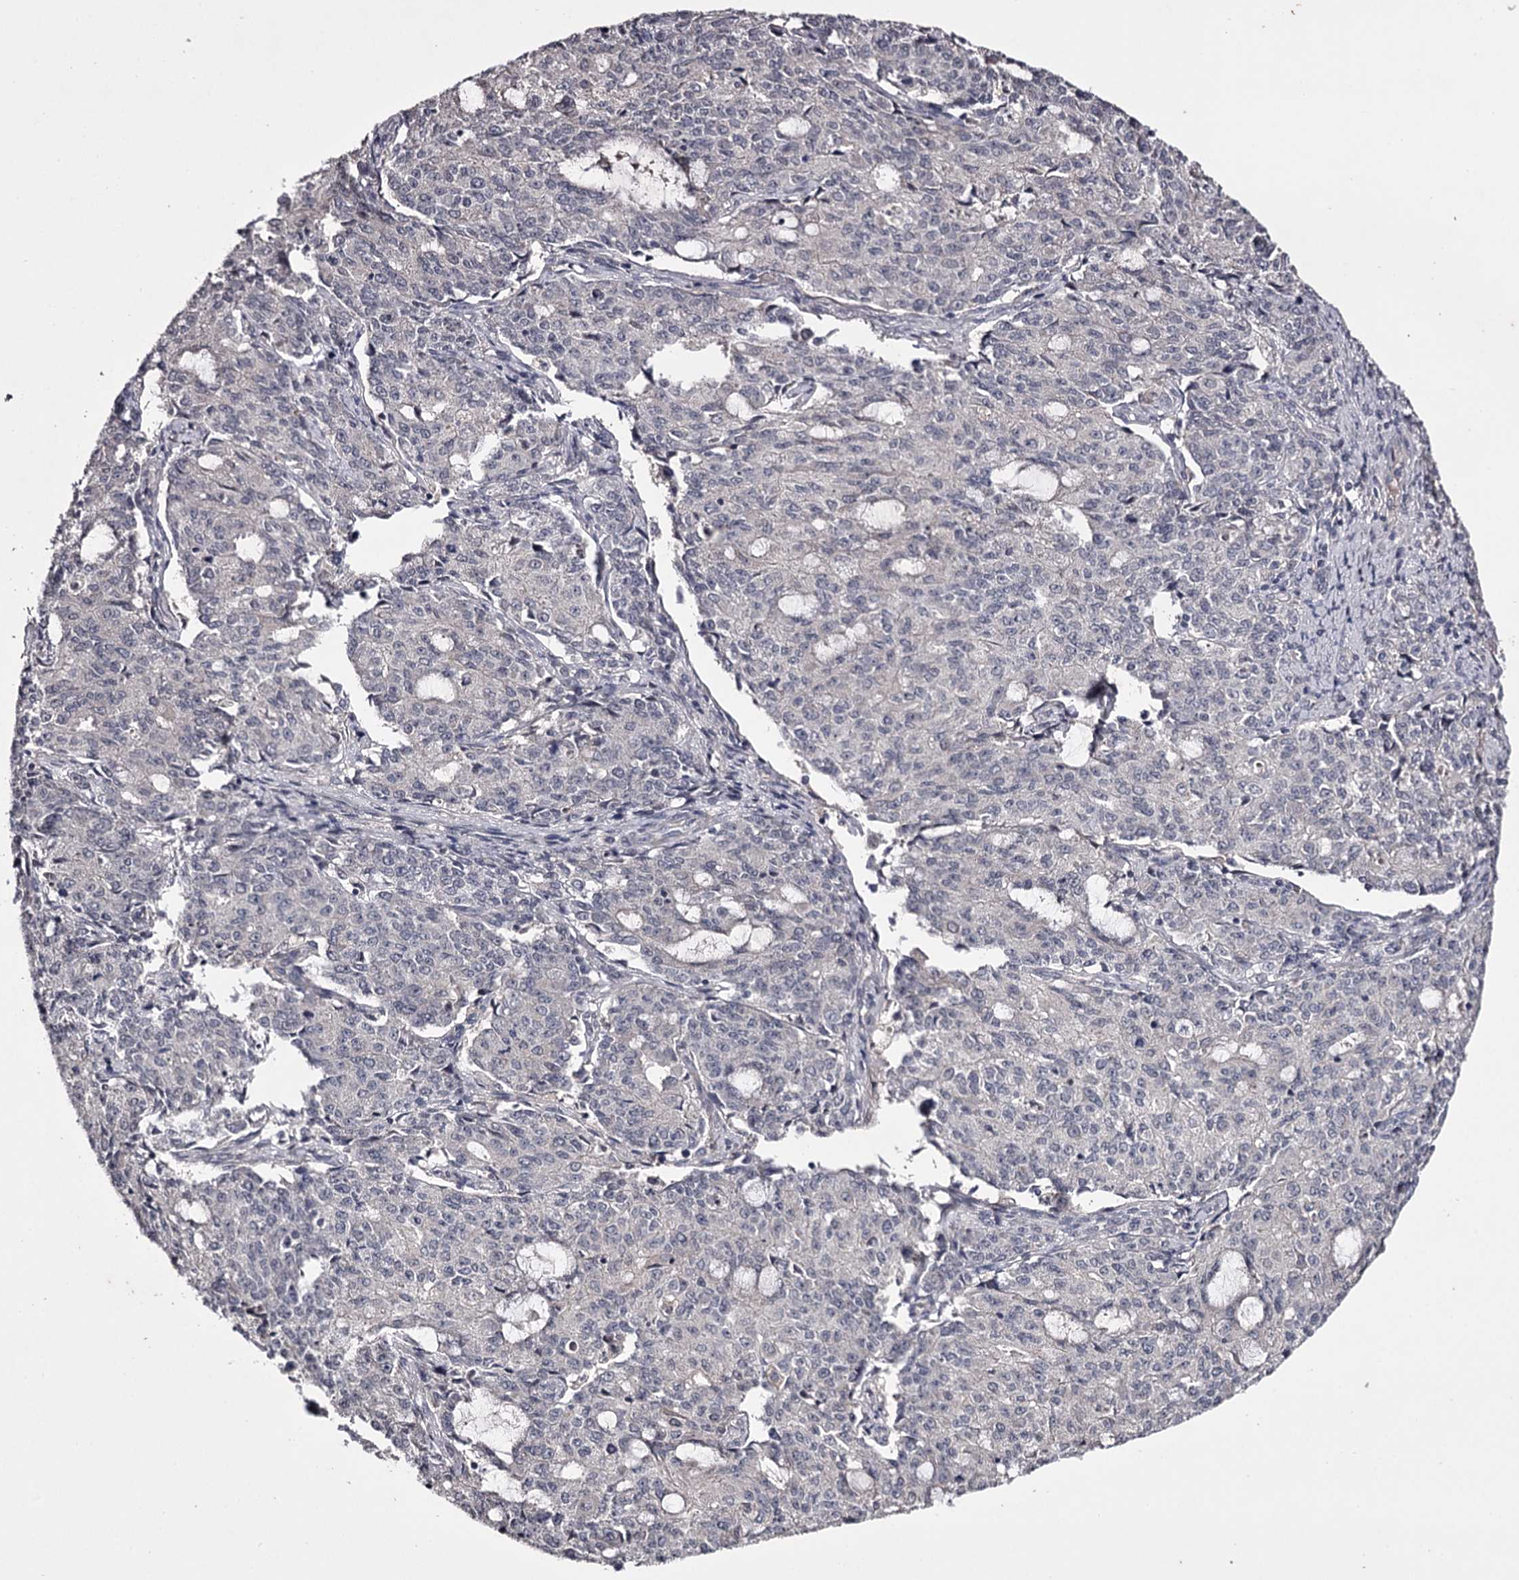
{"staining": {"intensity": "negative", "quantity": "none", "location": "none"}, "tissue": "endometrial cancer", "cell_type": "Tumor cells", "image_type": "cancer", "snomed": [{"axis": "morphology", "description": "Adenocarcinoma, NOS"}, {"axis": "topography", "description": "Endometrium"}], "caption": "Immunohistochemistry micrograph of endometrial cancer (adenocarcinoma) stained for a protein (brown), which shows no positivity in tumor cells. (Brightfield microscopy of DAB IHC at high magnification).", "gene": "PRM2", "patient": {"sex": "female", "age": 50}}